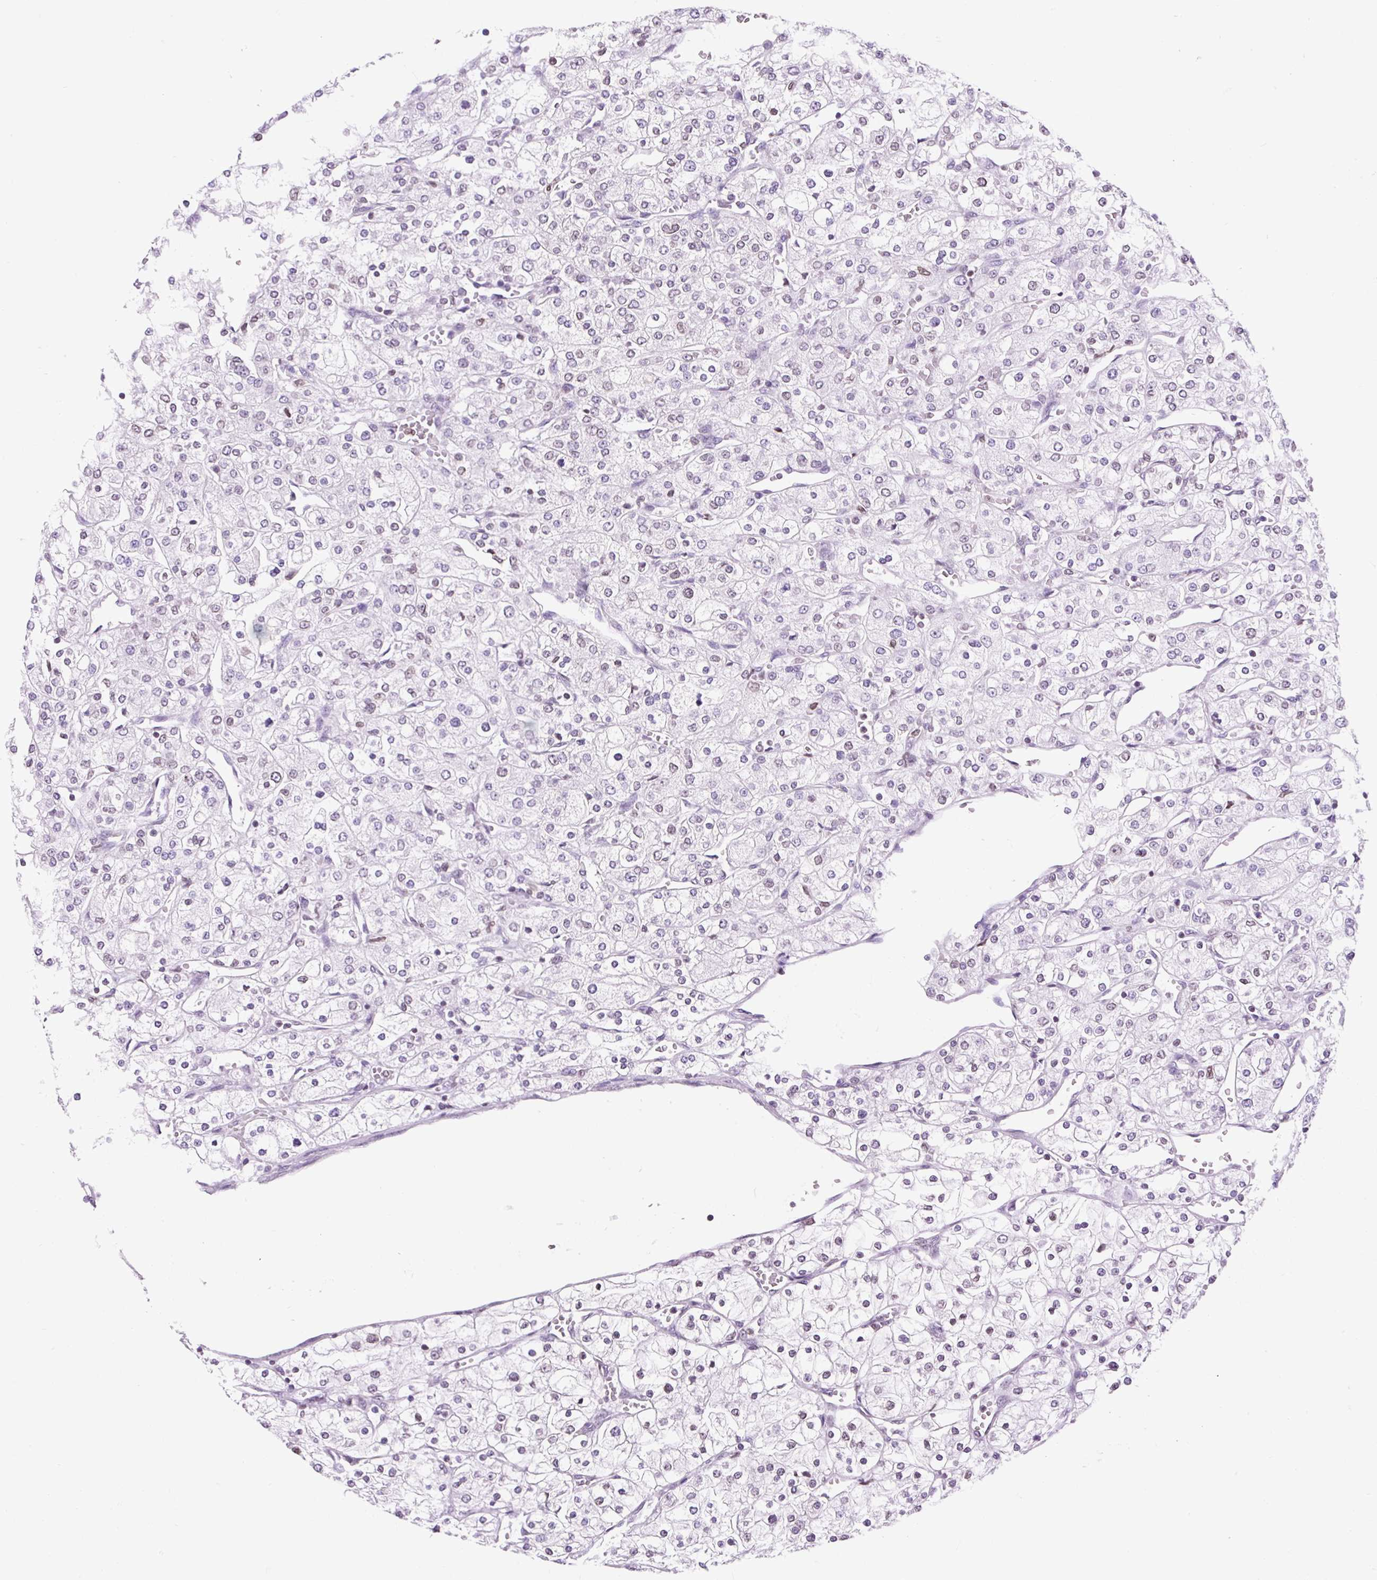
{"staining": {"intensity": "weak", "quantity": "<25%", "location": "cytoplasmic/membranous,nuclear"}, "tissue": "renal cancer", "cell_type": "Tumor cells", "image_type": "cancer", "snomed": [{"axis": "morphology", "description": "Adenocarcinoma, NOS"}, {"axis": "topography", "description": "Kidney"}], "caption": "Immunohistochemistry image of neoplastic tissue: renal cancer (adenocarcinoma) stained with DAB (3,3'-diaminobenzidine) exhibits no significant protein staining in tumor cells.", "gene": "VPREB1", "patient": {"sex": "male", "age": 80}}